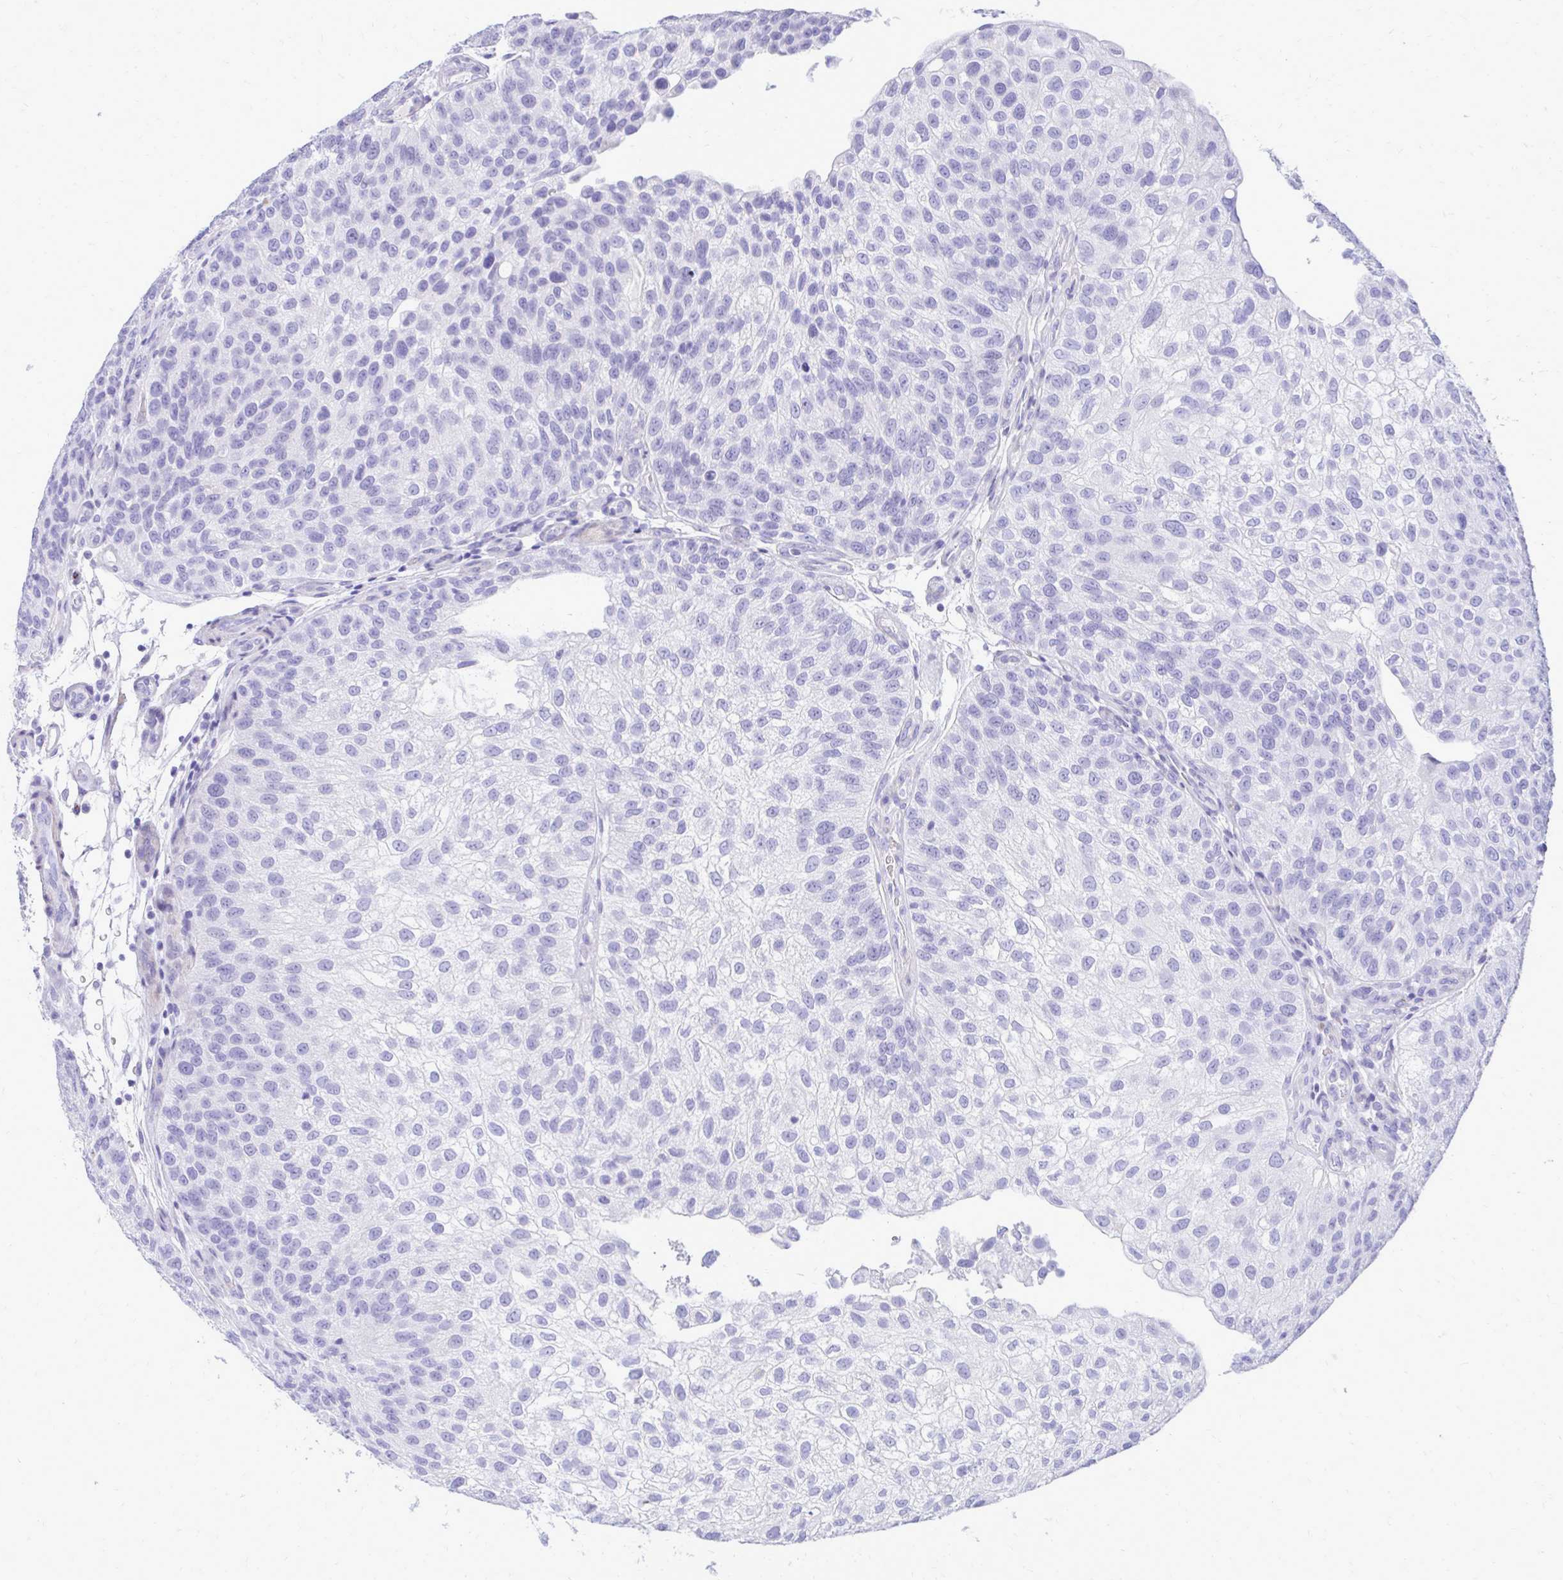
{"staining": {"intensity": "negative", "quantity": "none", "location": "none"}, "tissue": "urothelial cancer", "cell_type": "Tumor cells", "image_type": "cancer", "snomed": [{"axis": "morphology", "description": "Urothelial carcinoma, NOS"}, {"axis": "topography", "description": "Urinary bladder"}], "caption": "DAB (3,3'-diaminobenzidine) immunohistochemical staining of human transitional cell carcinoma exhibits no significant staining in tumor cells. (DAB (3,3'-diaminobenzidine) immunohistochemistry (IHC), high magnification).", "gene": "ANKDD1B", "patient": {"sex": "male", "age": 87}}